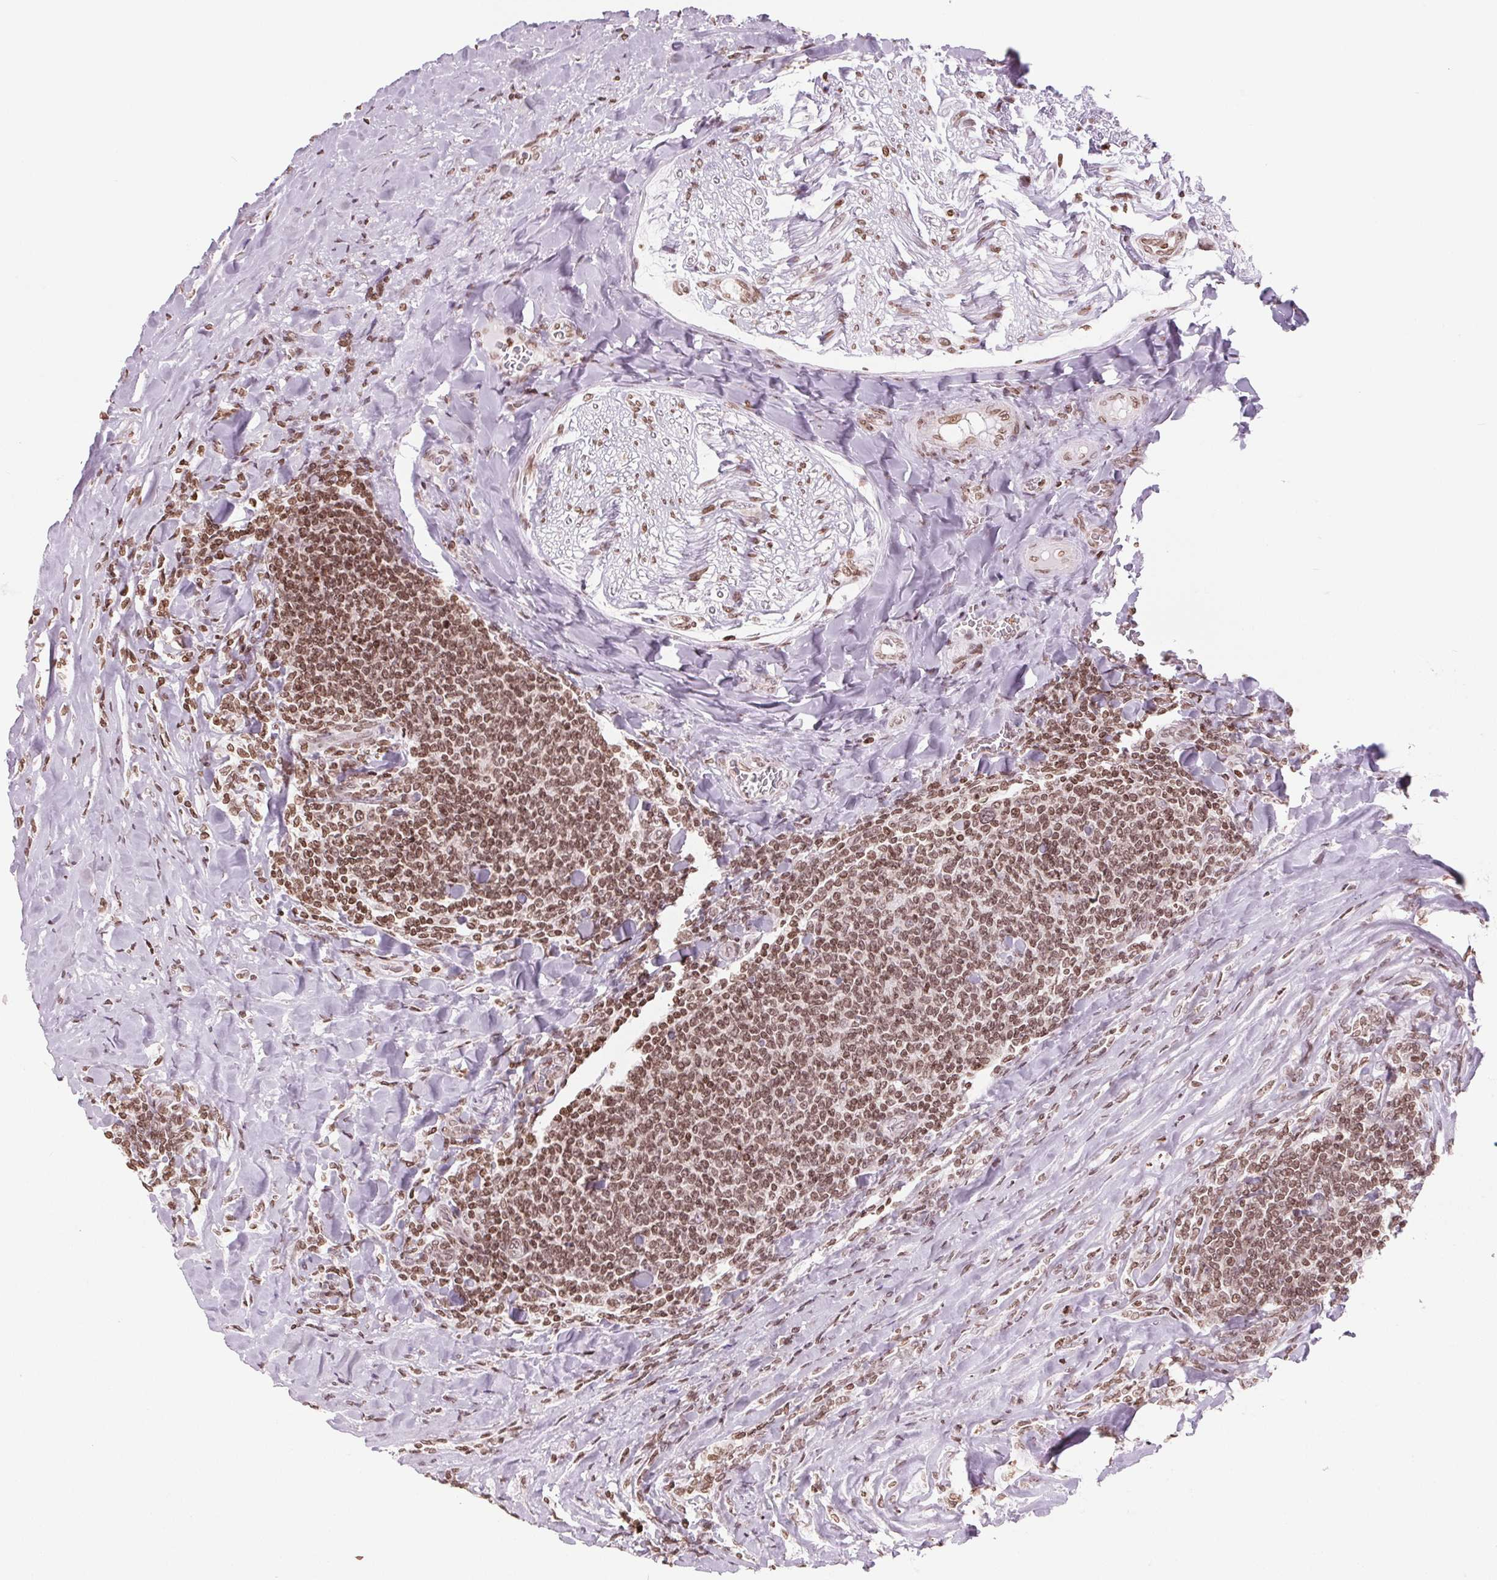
{"staining": {"intensity": "moderate", "quantity": ">75%", "location": "cytoplasmic/membranous,nuclear"}, "tissue": "lymphoma", "cell_type": "Tumor cells", "image_type": "cancer", "snomed": [{"axis": "morphology", "description": "Malignant lymphoma, non-Hodgkin's type, Low grade"}, {"axis": "topography", "description": "Lymph node"}], "caption": "This image demonstrates immunohistochemistry staining of human low-grade malignant lymphoma, non-Hodgkin's type, with medium moderate cytoplasmic/membranous and nuclear staining in approximately >75% of tumor cells.", "gene": "SMIM12", "patient": {"sex": "male", "age": 52}}